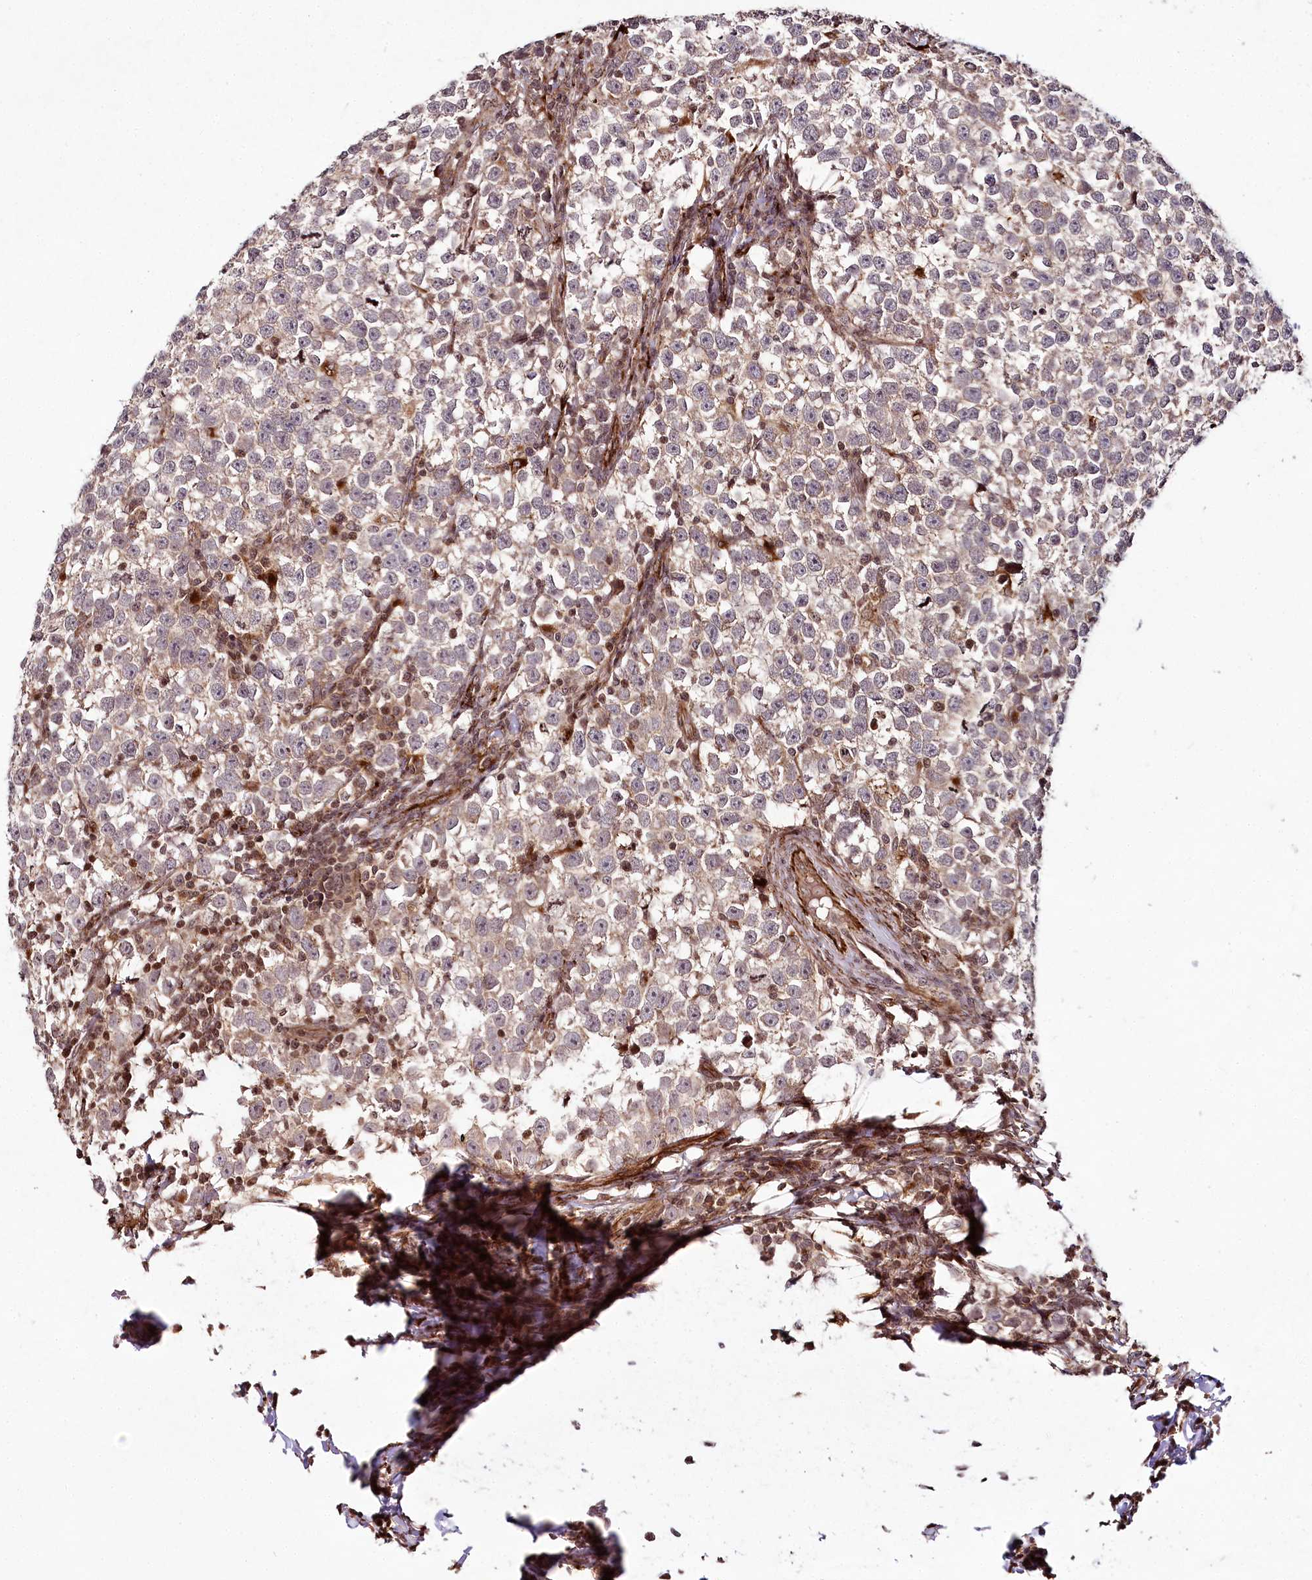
{"staining": {"intensity": "weak", "quantity": "<25%", "location": "cytoplasmic/membranous"}, "tissue": "testis cancer", "cell_type": "Tumor cells", "image_type": "cancer", "snomed": [{"axis": "morphology", "description": "Normal tissue, NOS"}, {"axis": "morphology", "description": "Seminoma, NOS"}, {"axis": "topography", "description": "Testis"}], "caption": "Testis cancer was stained to show a protein in brown. There is no significant expression in tumor cells.", "gene": "HOXC8", "patient": {"sex": "male", "age": 43}}